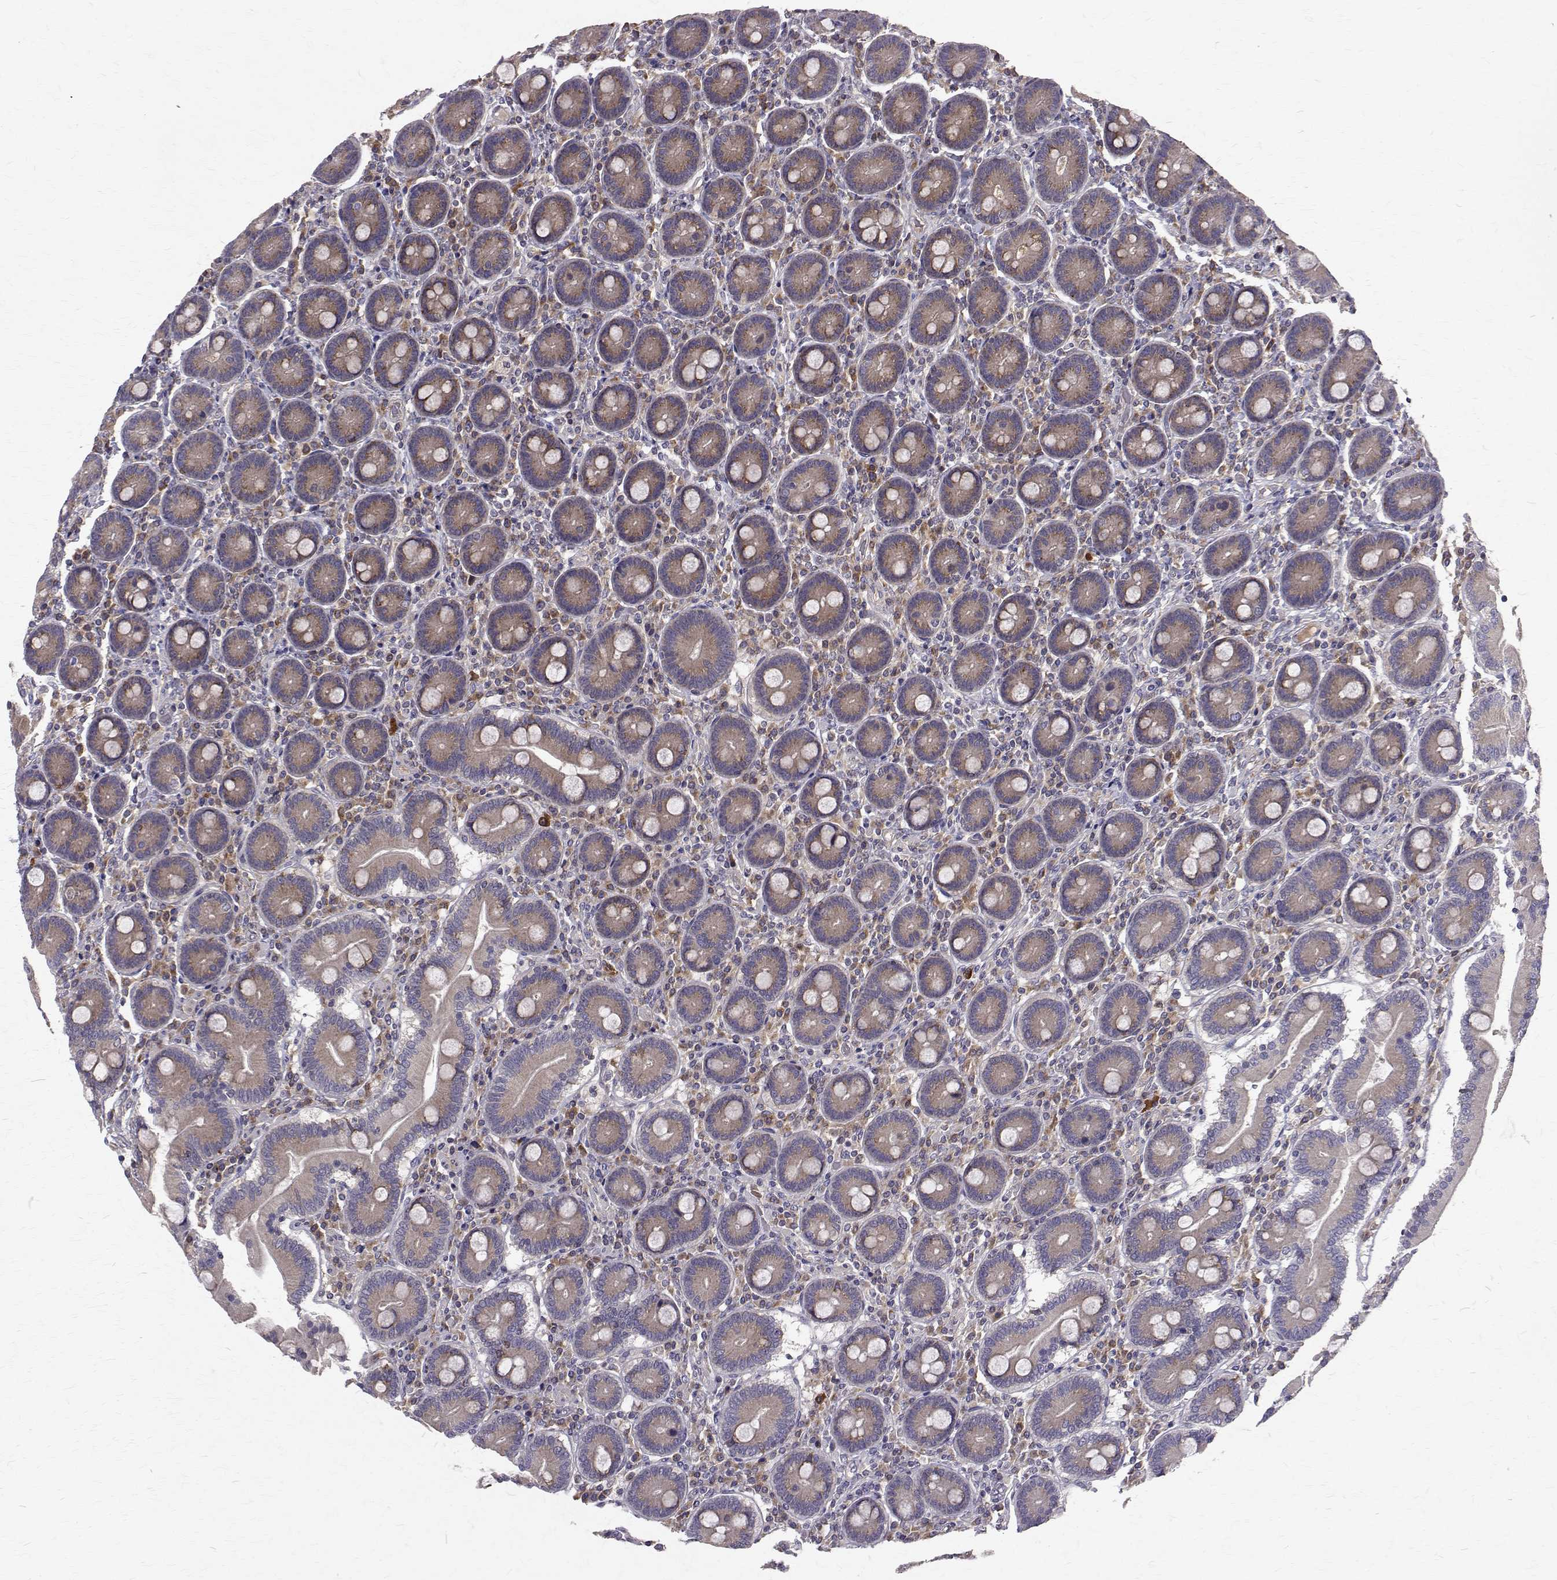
{"staining": {"intensity": "weak", "quantity": "25%-75%", "location": "cytoplasmic/membranous"}, "tissue": "duodenum", "cell_type": "Glandular cells", "image_type": "normal", "snomed": [{"axis": "morphology", "description": "Normal tissue, NOS"}, {"axis": "topography", "description": "Duodenum"}], "caption": "Immunohistochemical staining of unremarkable duodenum displays low levels of weak cytoplasmic/membranous positivity in about 25%-75% of glandular cells.", "gene": "ARFGAP1", "patient": {"sex": "female", "age": 62}}